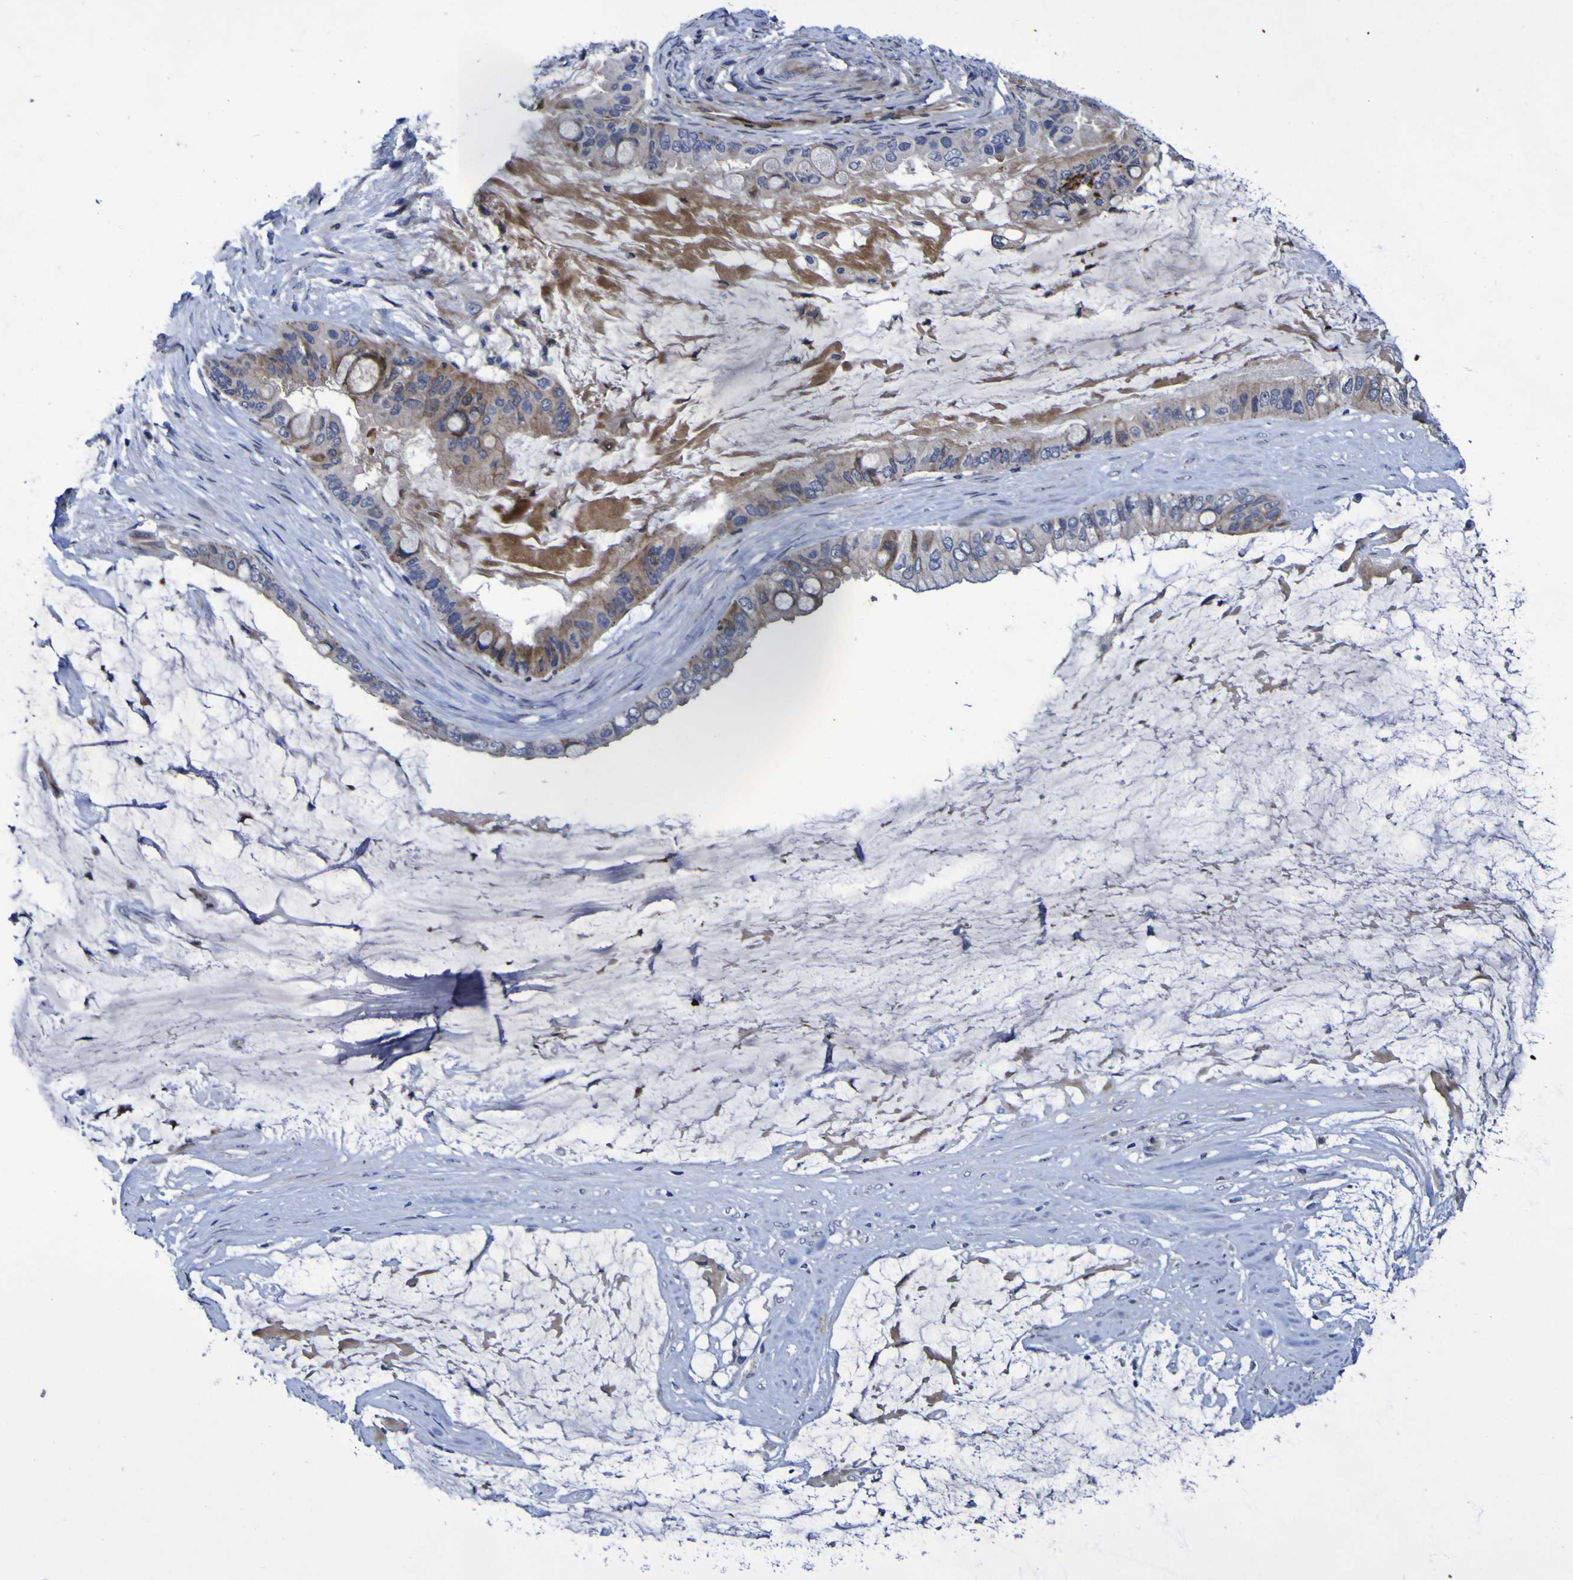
{"staining": {"intensity": "moderate", "quantity": ">75%", "location": "cytoplasmic/membranous"}, "tissue": "ovarian cancer", "cell_type": "Tumor cells", "image_type": "cancer", "snomed": [{"axis": "morphology", "description": "Cystadenocarcinoma, mucinous, NOS"}, {"axis": "topography", "description": "Ovary"}], "caption": "Human ovarian cancer stained for a protein (brown) exhibits moderate cytoplasmic/membranous positive staining in approximately >75% of tumor cells.", "gene": "MGLL", "patient": {"sex": "female", "age": 80}}